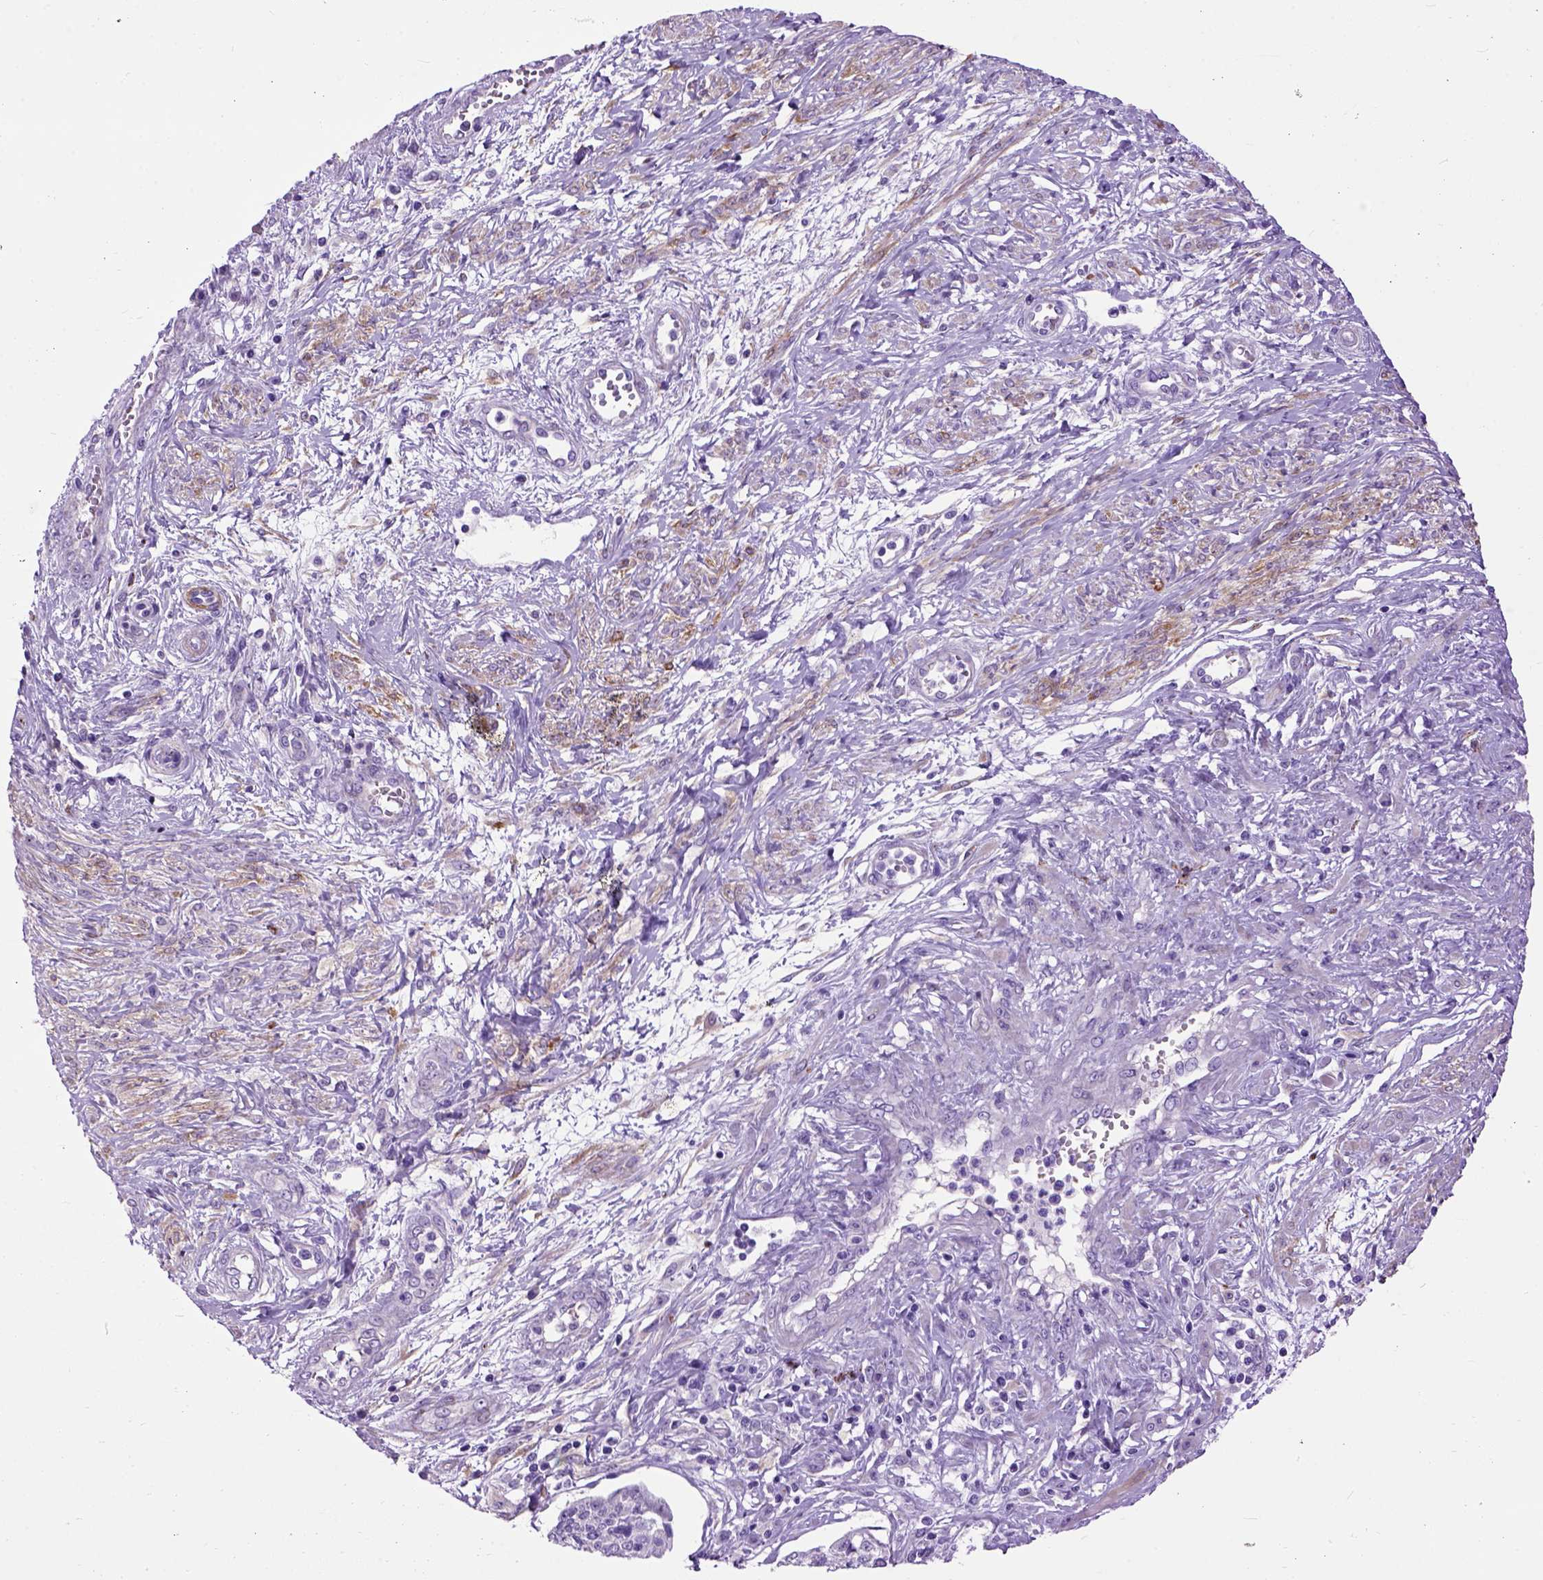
{"staining": {"intensity": "negative", "quantity": "none", "location": "none"}, "tissue": "cervical cancer", "cell_type": "Tumor cells", "image_type": "cancer", "snomed": [{"axis": "morphology", "description": "Squamous cell carcinoma, NOS"}, {"axis": "topography", "description": "Cervix"}], "caption": "This is an immunohistochemistry image of human cervical cancer. There is no positivity in tumor cells.", "gene": "MAPT", "patient": {"sex": "female", "age": 34}}